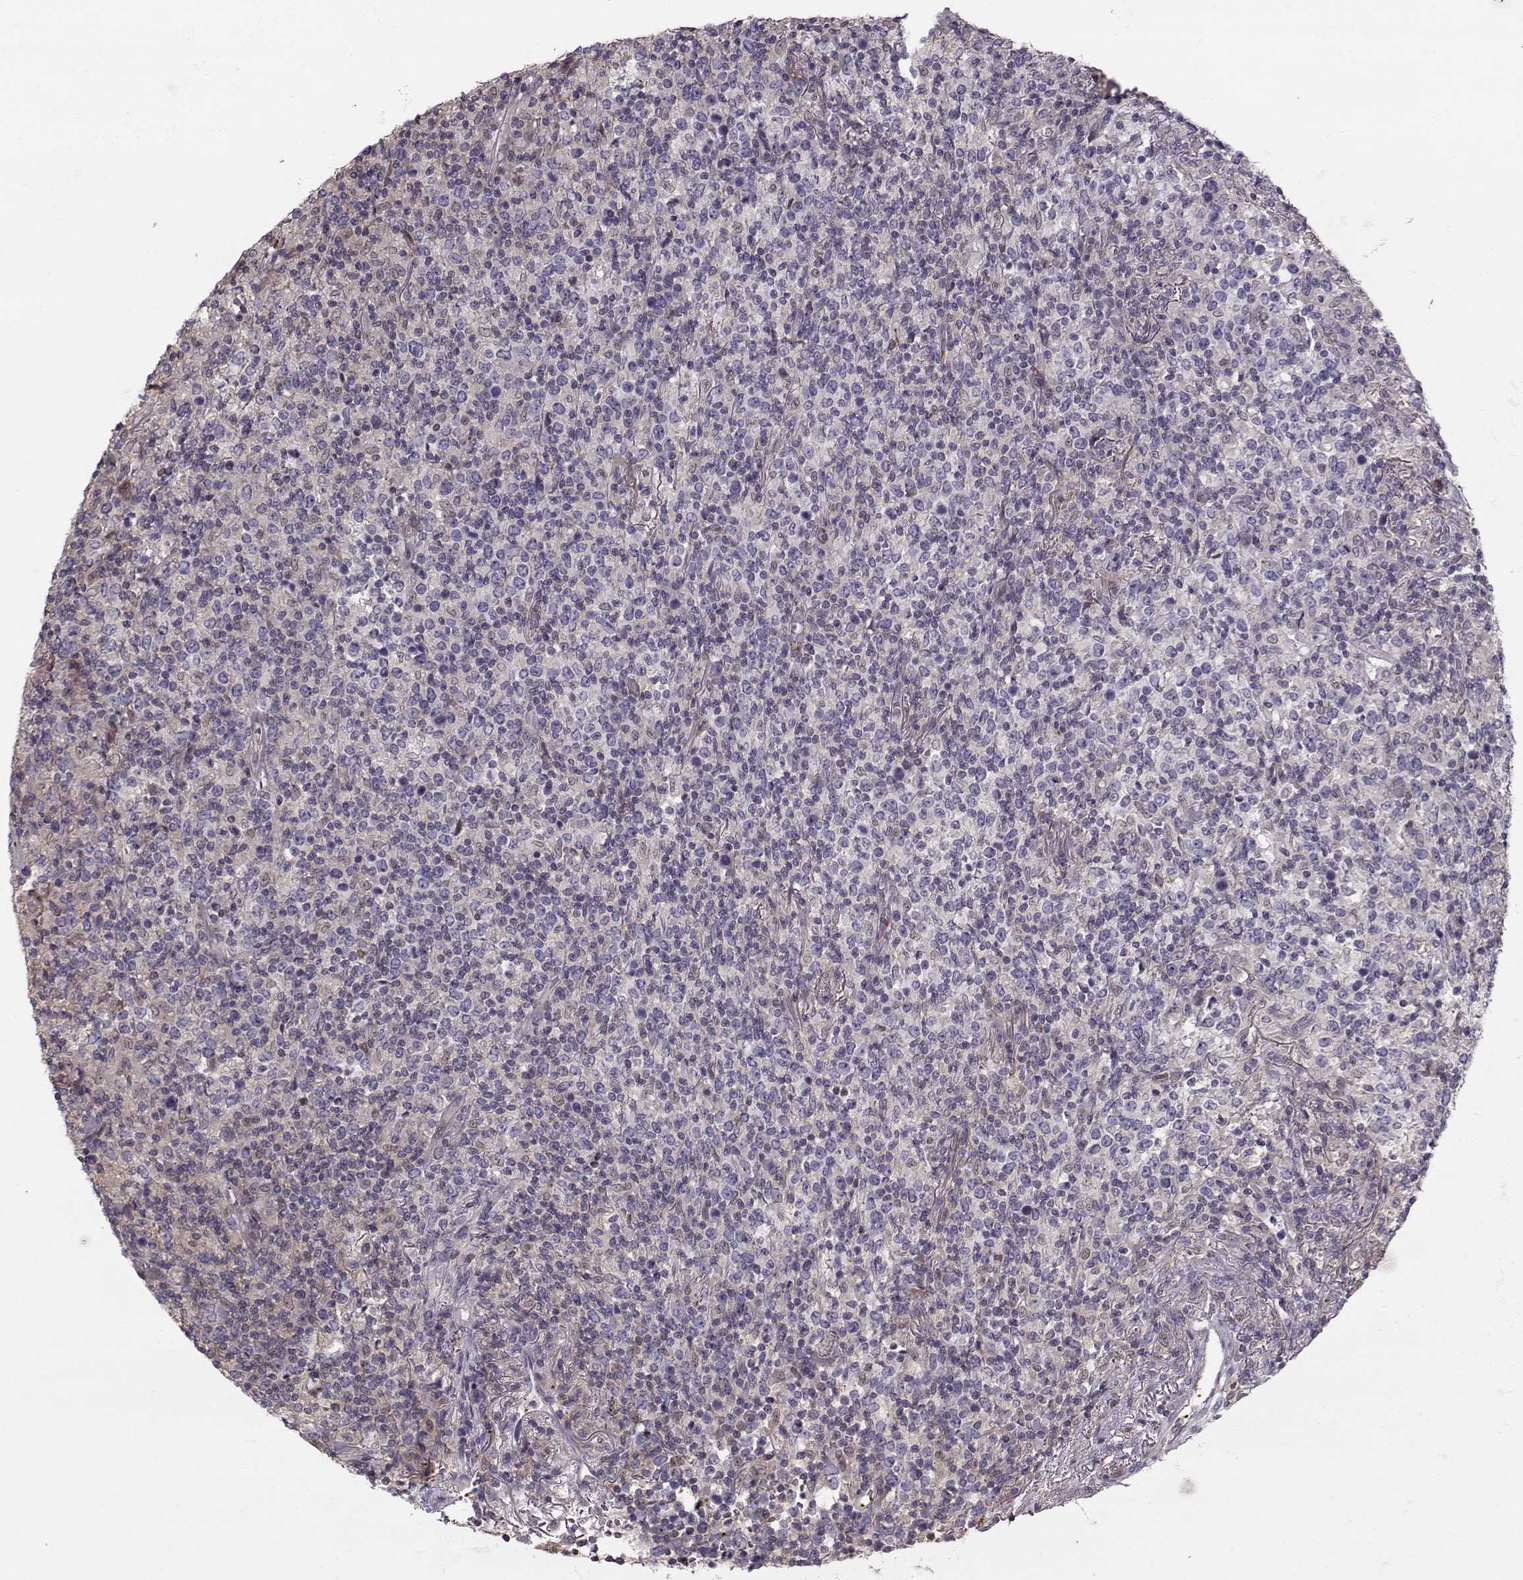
{"staining": {"intensity": "negative", "quantity": "none", "location": "none"}, "tissue": "lymphoma", "cell_type": "Tumor cells", "image_type": "cancer", "snomed": [{"axis": "morphology", "description": "Malignant lymphoma, non-Hodgkin's type, High grade"}, {"axis": "topography", "description": "Lung"}], "caption": "The micrograph shows no significant expression in tumor cells of malignant lymphoma, non-Hodgkin's type (high-grade).", "gene": "ASB16", "patient": {"sex": "male", "age": 79}}